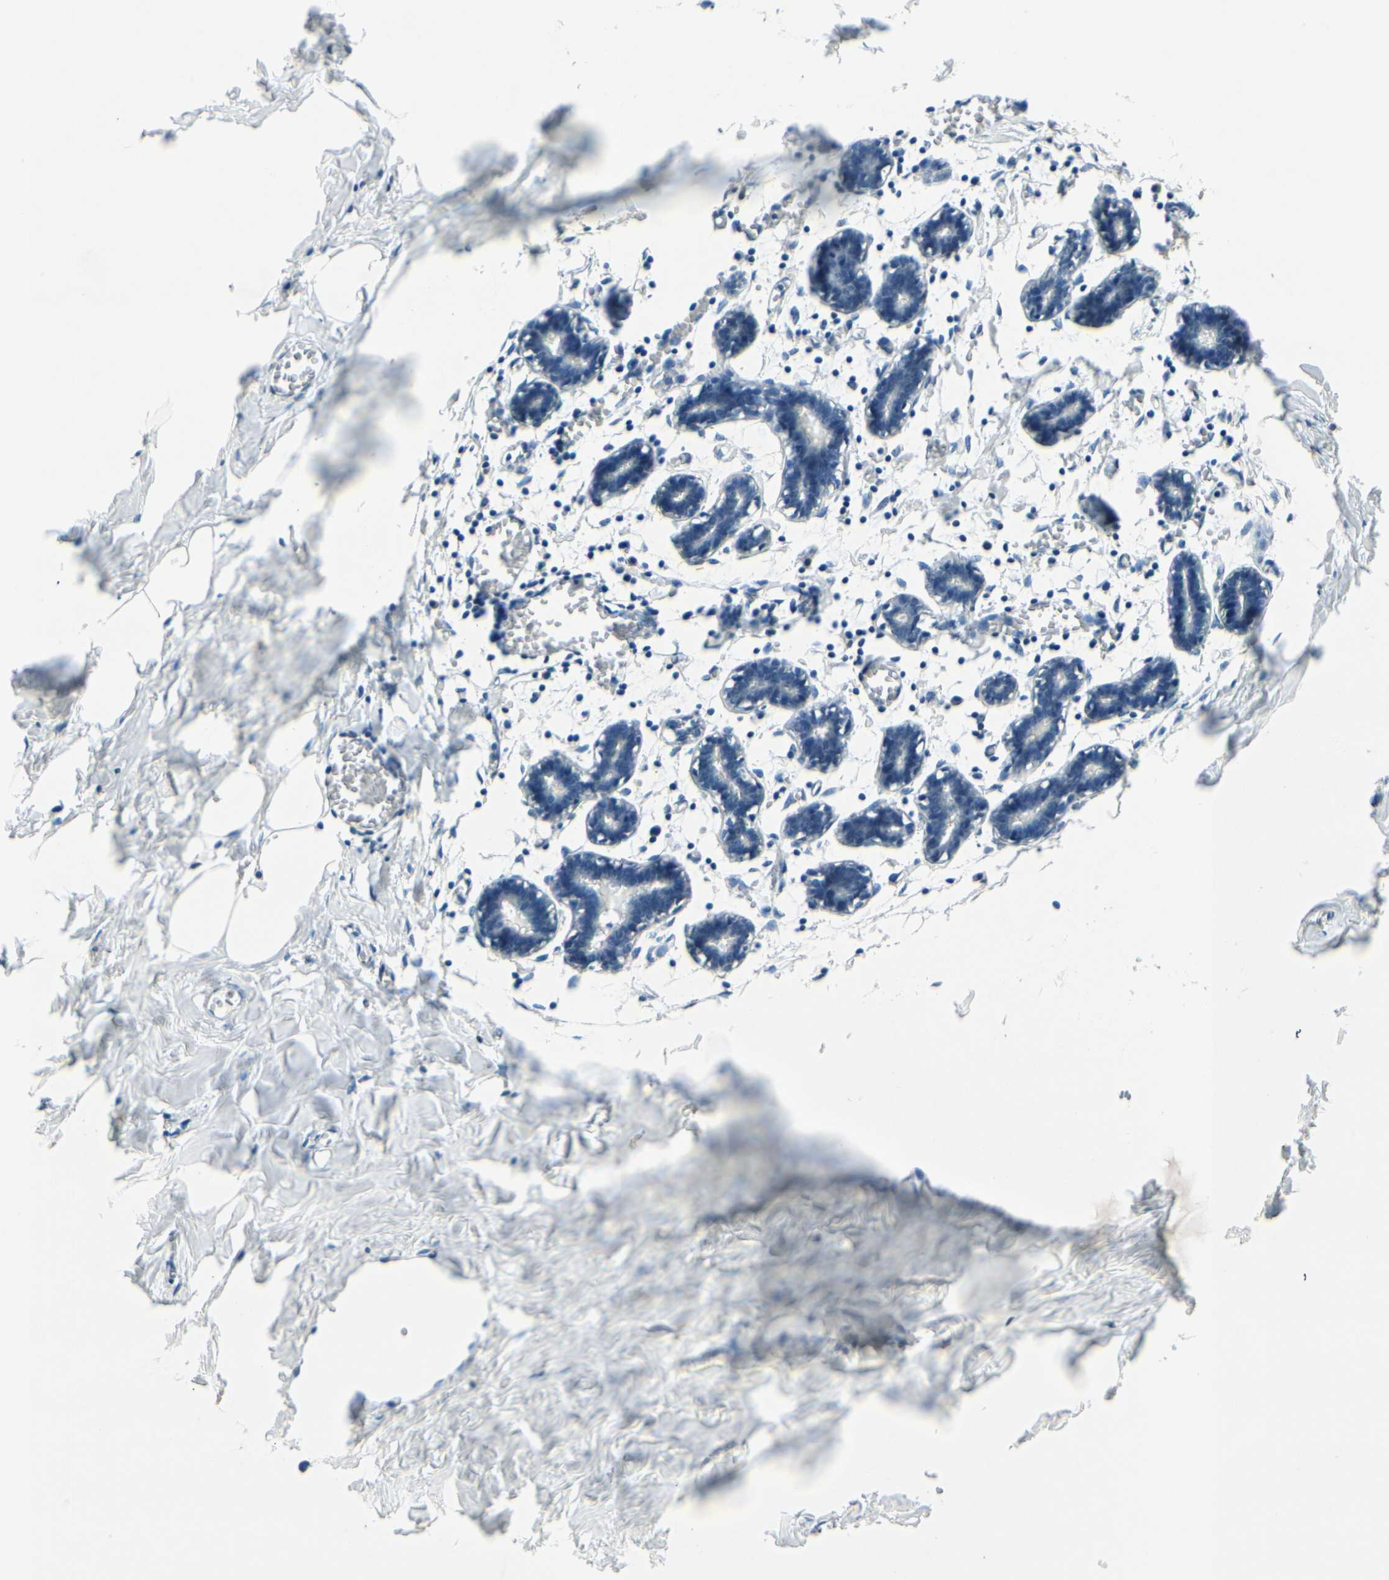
{"staining": {"intensity": "weak", "quantity": "25%-75%", "location": "cytoplasmic/membranous"}, "tissue": "breast", "cell_type": "Glandular cells", "image_type": "normal", "snomed": [{"axis": "morphology", "description": "Normal tissue, NOS"}, {"axis": "topography", "description": "Breast"}], "caption": "Immunohistochemistry of benign breast reveals low levels of weak cytoplasmic/membranous staining in about 25%-75% of glandular cells.", "gene": "CLDN11", "patient": {"sex": "female", "age": 27}}